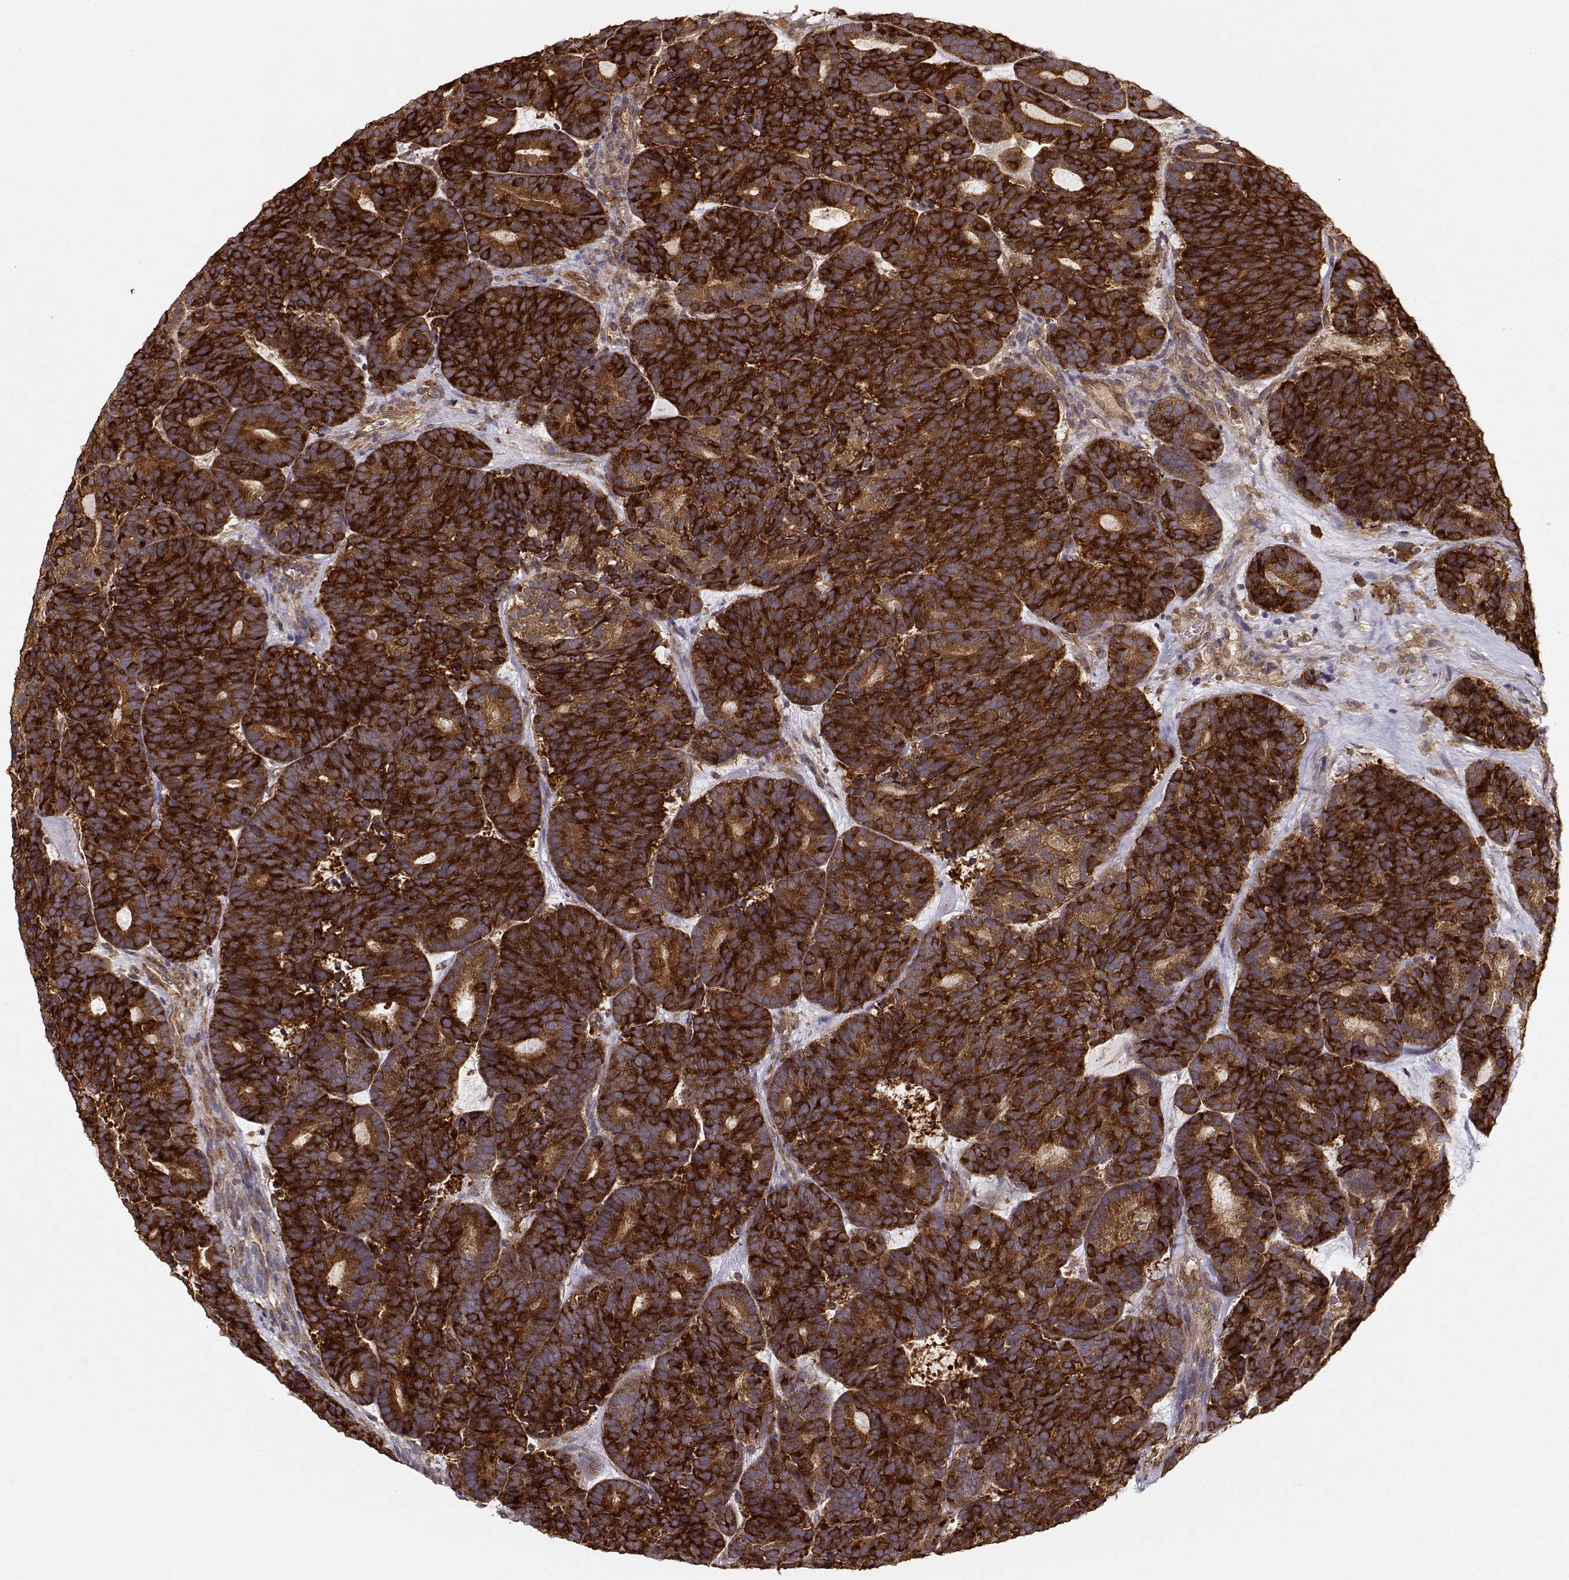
{"staining": {"intensity": "strong", "quantity": ">75%", "location": "cytoplasmic/membranous"}, "tissue": "head and neck cancer", "cell_type": "Tumor cells", "image_type": "cancer", "snomed": [{"axis": "morphology", "description": "Adenocarcinoma, NOS"}, {"axis": "topography", "description": "Head-Neck"}], "caption": "Immunohistochemistry (IHC) staining of adenocarcinoma (head and neck), which exhibits high levels of strong cytoplasmic/membranous positivity in about >75% of tumor cells indicating strong cytoplasmic/membranous protein positivity. The staining was performed using DAB (brown) for protein detection and nuclei were counterstained in hematoxylin (blue).", "gene": "ARHGEF2", "patient": {"sex": "female", "age": 81}}